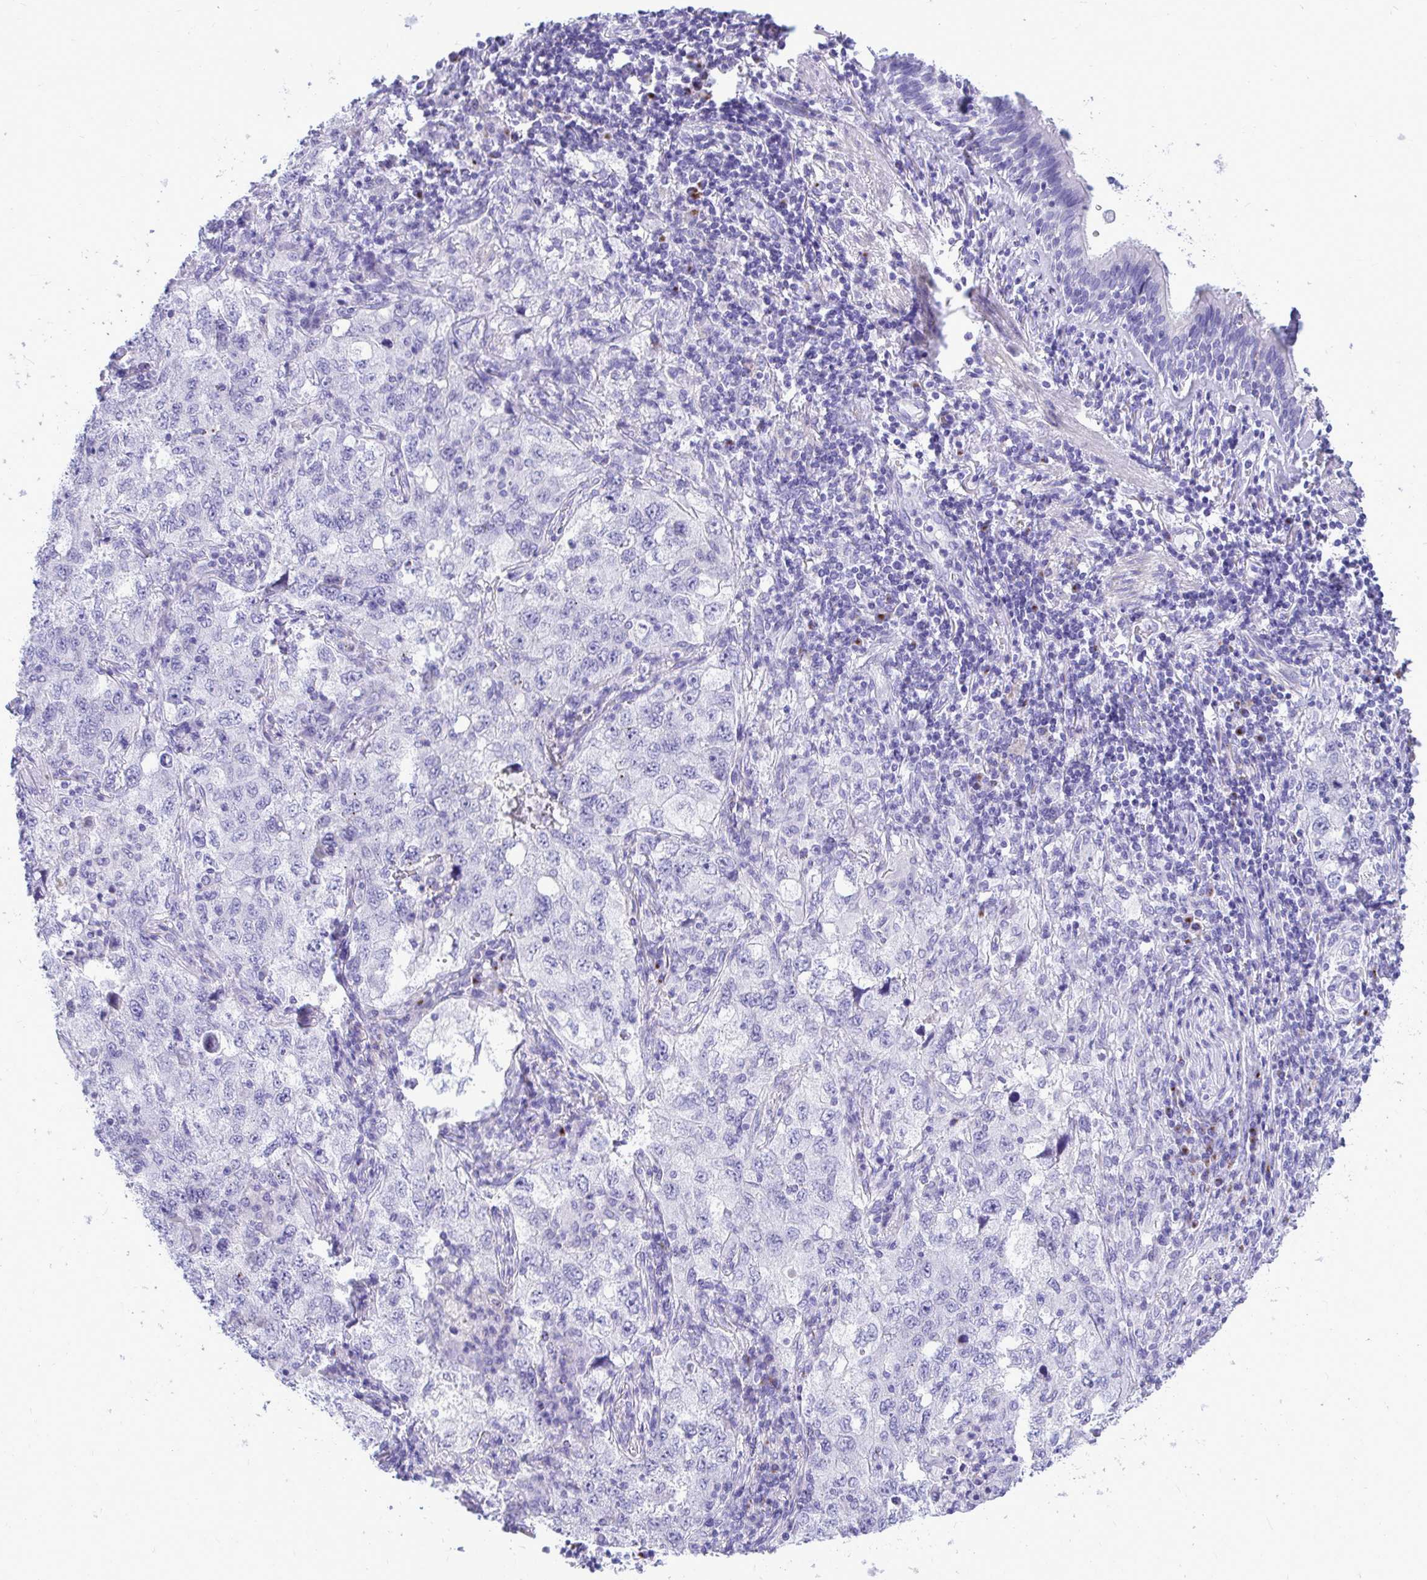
{"staining": {"intensity": "negative", "quantity": "none", "location": "none"}, "tissue": "lung cancer", "cell_type": "Tumor cells", "image_type": "cancer", "snomed": [{"axis": "morphology", "description": "Adenocarcinoma, NOS"}, {"axis": "topography", "description": "Lung"}], "caption": "Photomicrograph shows no protein staining in tumor cells of lung adenocarcinoma tissue.", "gene": "ANKDD1B", "patient": {"sex": "female", "age": 57}}